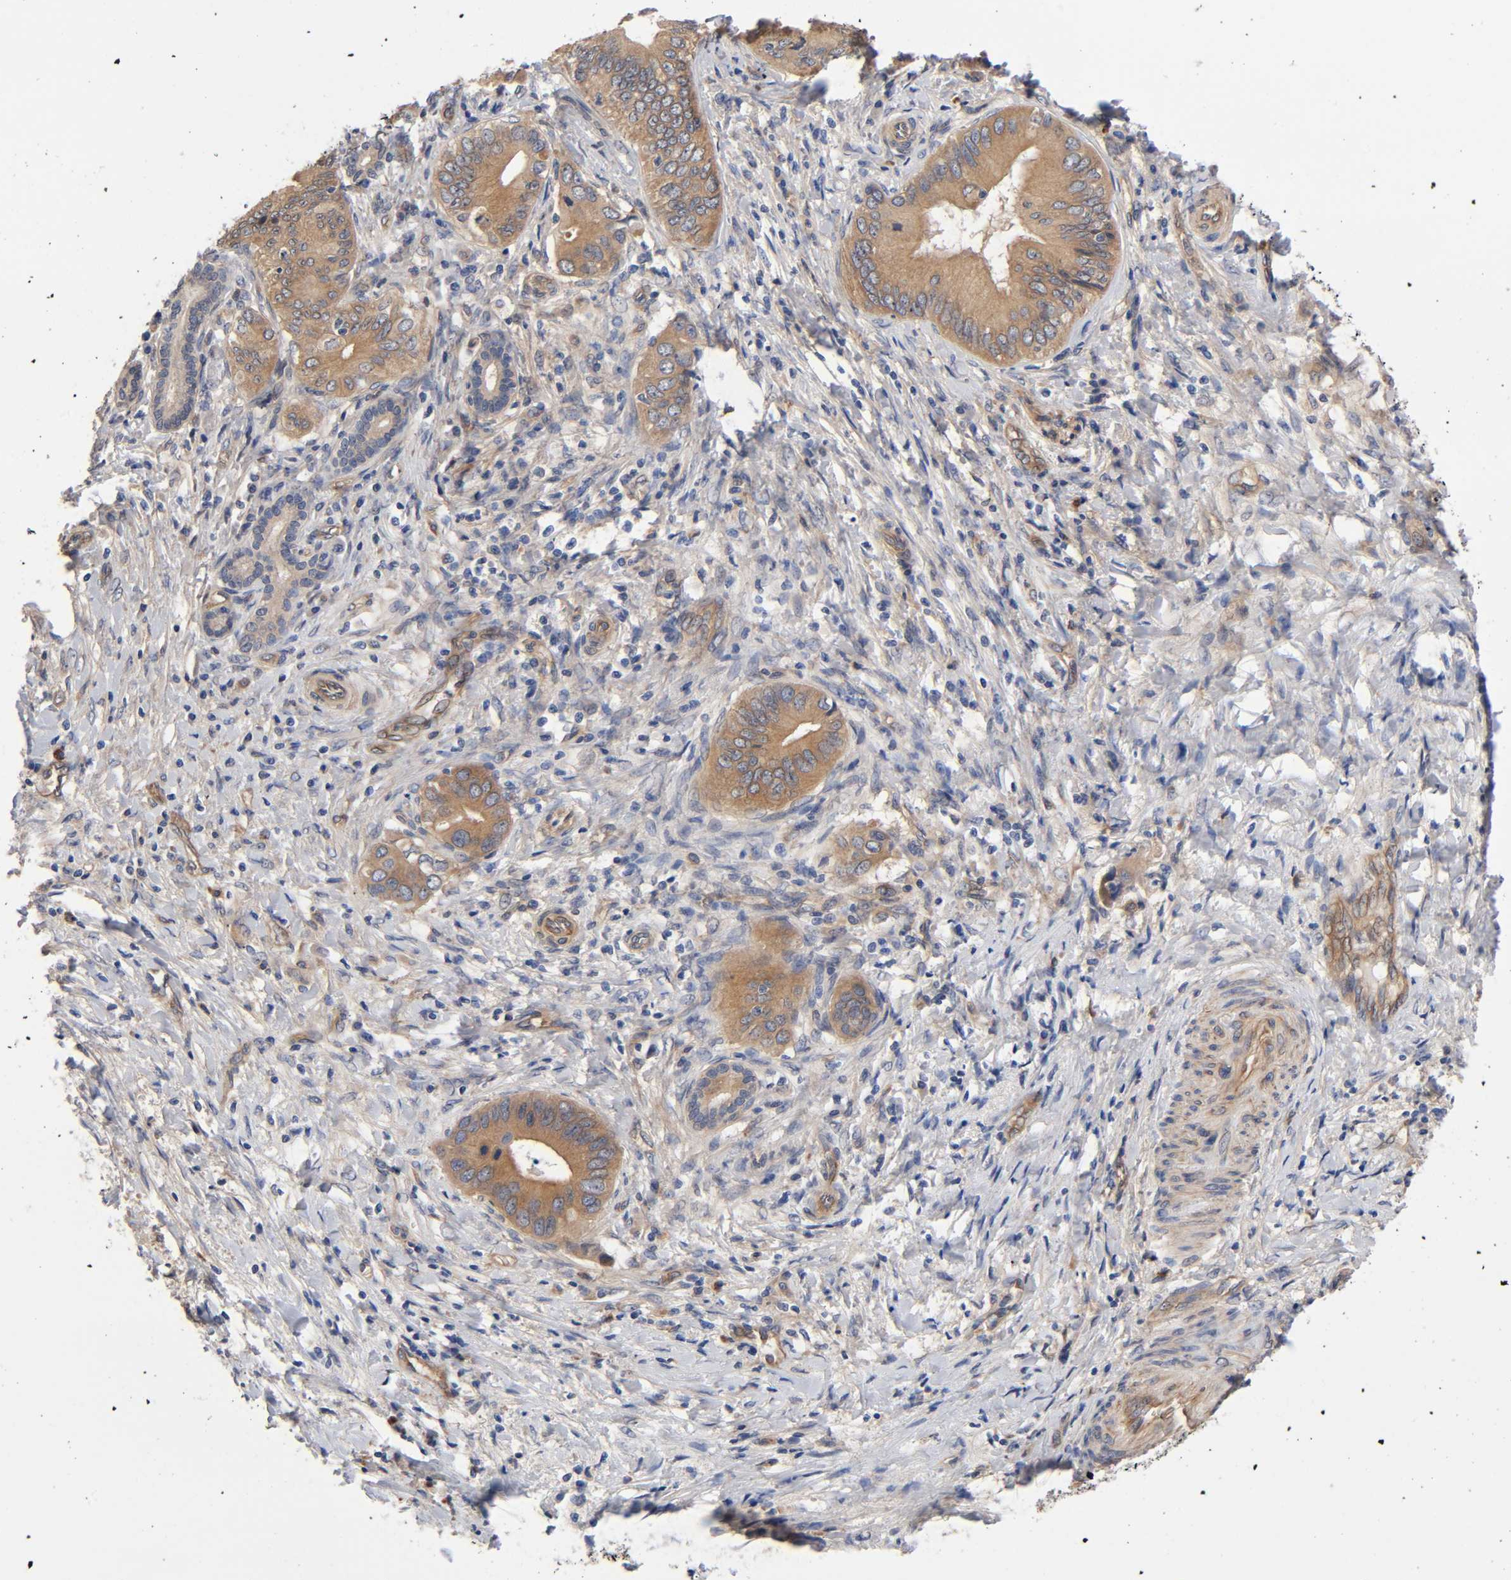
{"staining": {"intensity": "moderate", "quantity": ">75%", "location": "cytoplasmic/membranous"}, "tissue": "liver cancer", "cell_type": "Tumor cells", "image_type": "cancer", "snomed": [{"axis": "morphology", "description": "Cholangiocarcinoma"}, {"axis": "topography", "description": "Liver"}], "caption": "There is medium levels of moderate cytoplasmic/membranous expression in tumor cells of liver cancer (cholangiocarcinoma), as demonstrated by immunohistochemical staining (brown color).", "gene": "RAB13", "patient": {"sex": "male", "age": 58}}